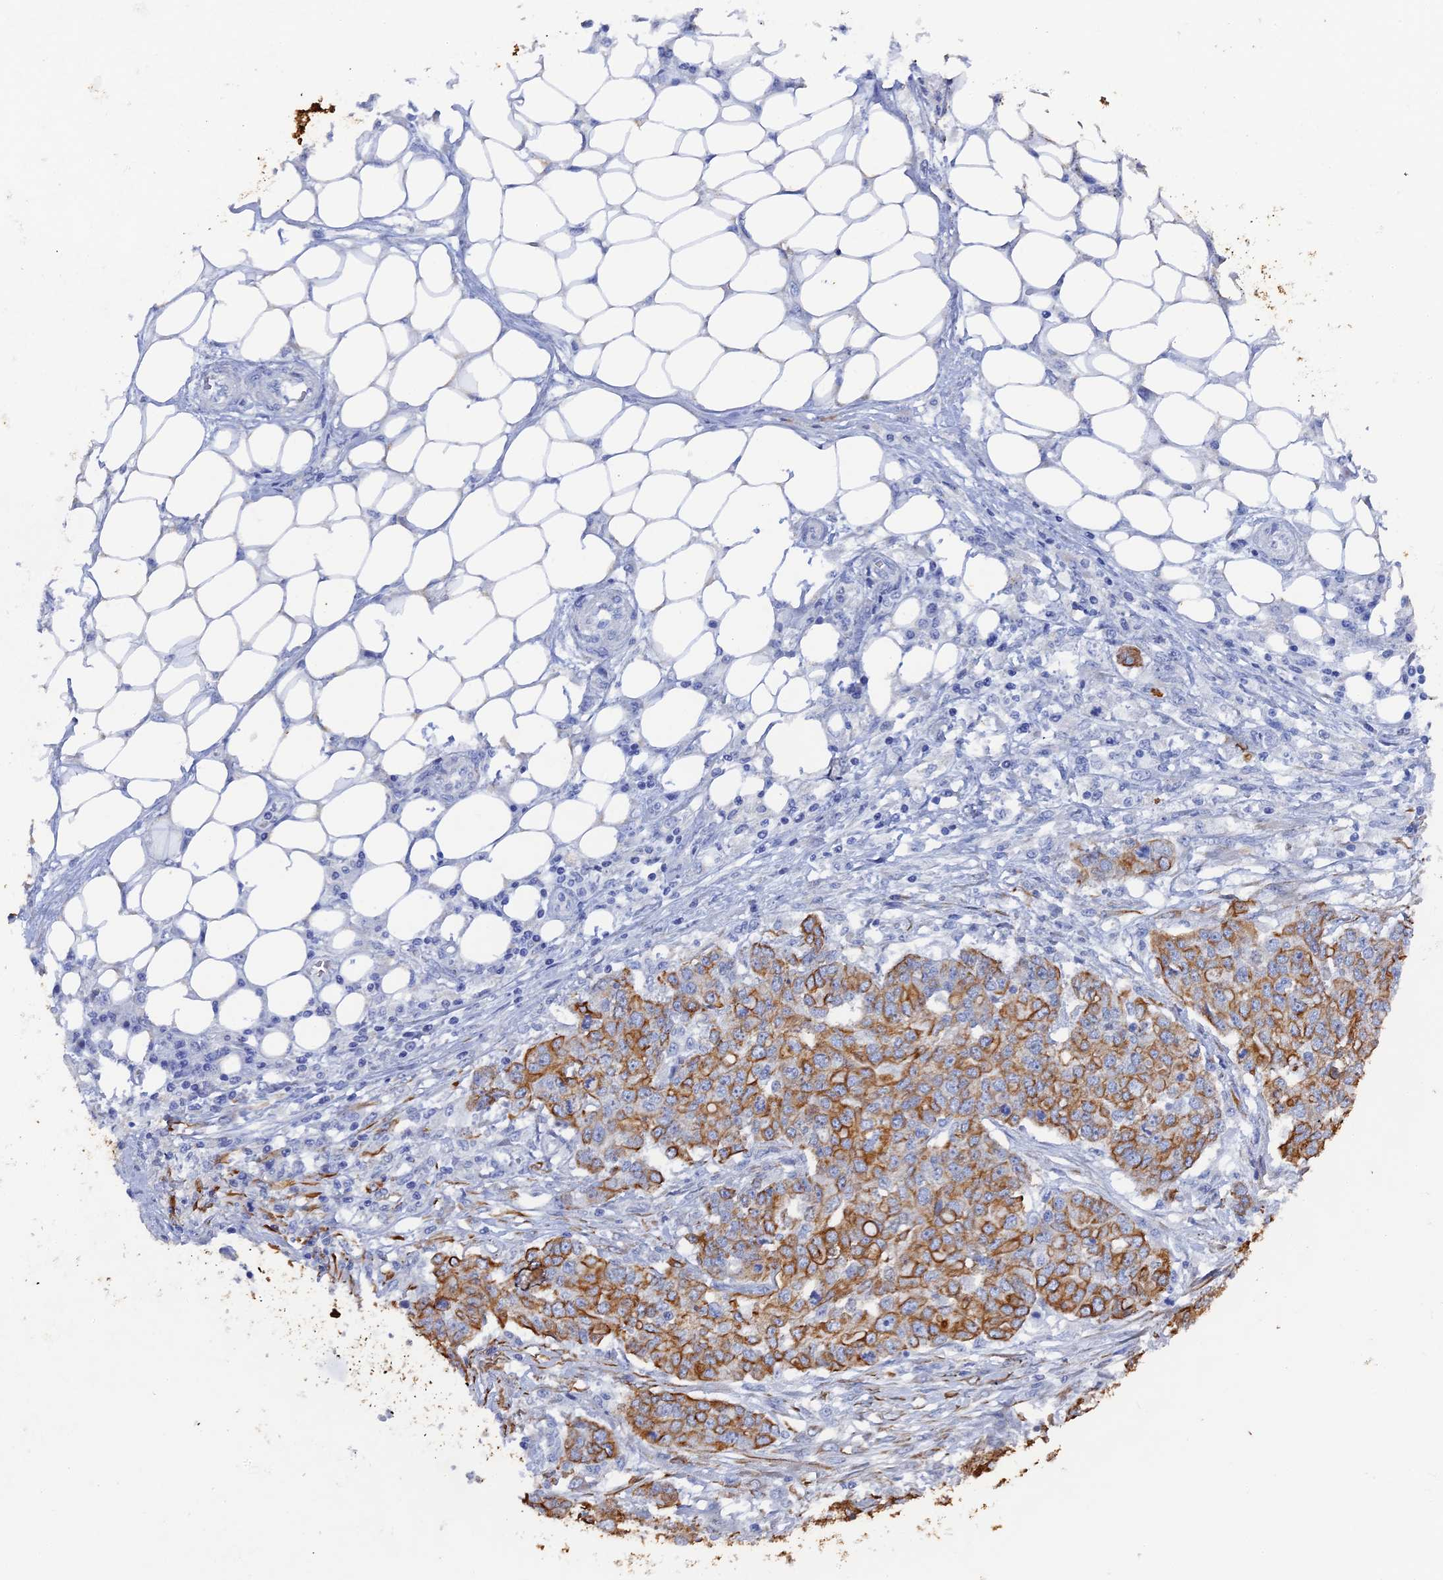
{"staining": {"intensity": "strong", "quantity": ">75%", "location": "cytoplasmic/membranous"}, "tissue": "ovarian cancer", "cell_type": "Tumor cells", "image_type": "cancer", "snomed": [{"axis": "morphology", "description": "Cystadenocarcinoma, serous, NOS"}, {"axis": "topography", "description": "Soft tissue"}, {"axis": "topography", "description": "Ovary"}], "caption": "Ovarian serous cystadenocarcinoma stained with immunohistochemistry (IHC) shows strong cytoplasmic/membranous staining in approximately >75% of tumor cells.", "gene": "SRFBP1", "patient": {"sex": "female", "age": 57}}